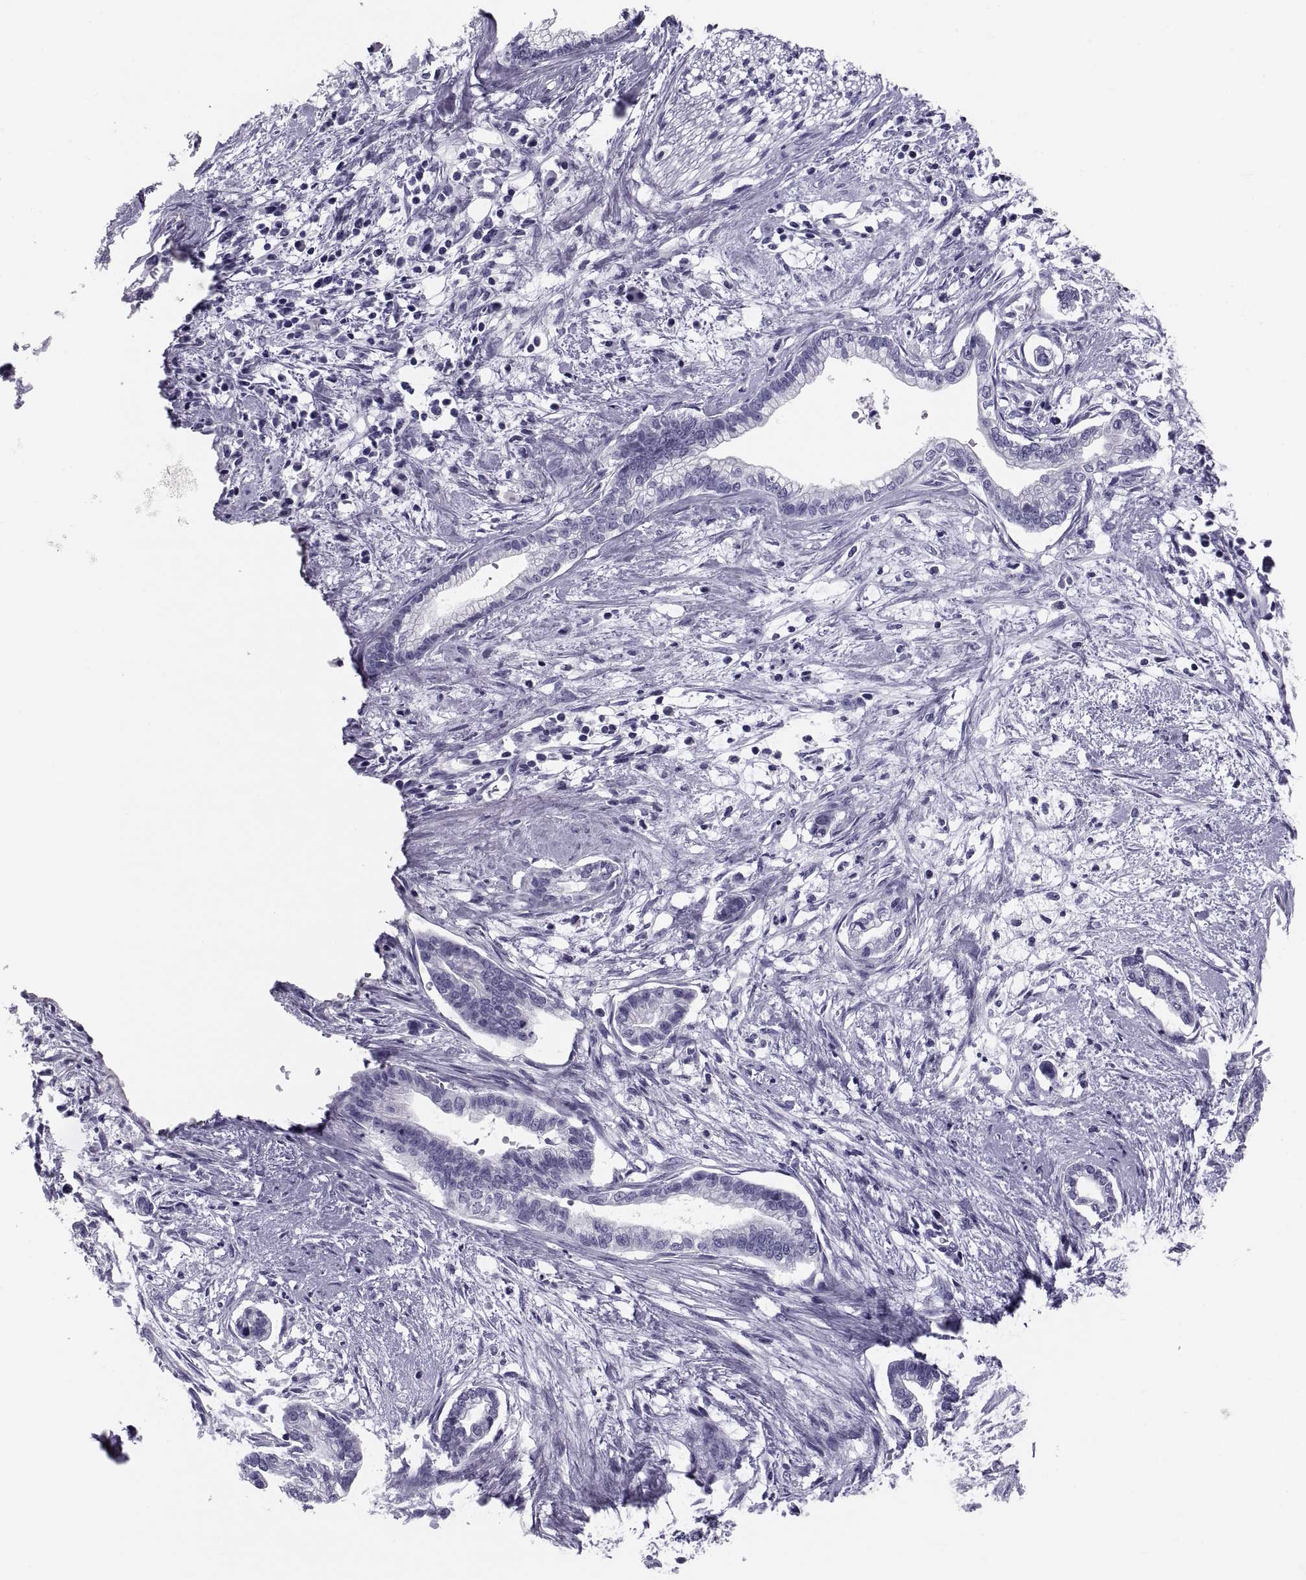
{"staining": {"intensity": "negative", "quantity": "none", "location": "none"}, "tissue": "cervical cancer", "cell_type": "Tumor cells", "image_type": "cancer", "snomed": [{"axis": "morphology", "description": "Adenocarcinoma, NOS"}, {"axis": "topography", "description": "Cervix"}], "caption": "Human cervical cancer stained for a protein using immunohistochemistry (IHC) exhibits no positivity in tumor cells.", "gene": "CRISP1", "patient": {"sex": "female", "age": 62}}